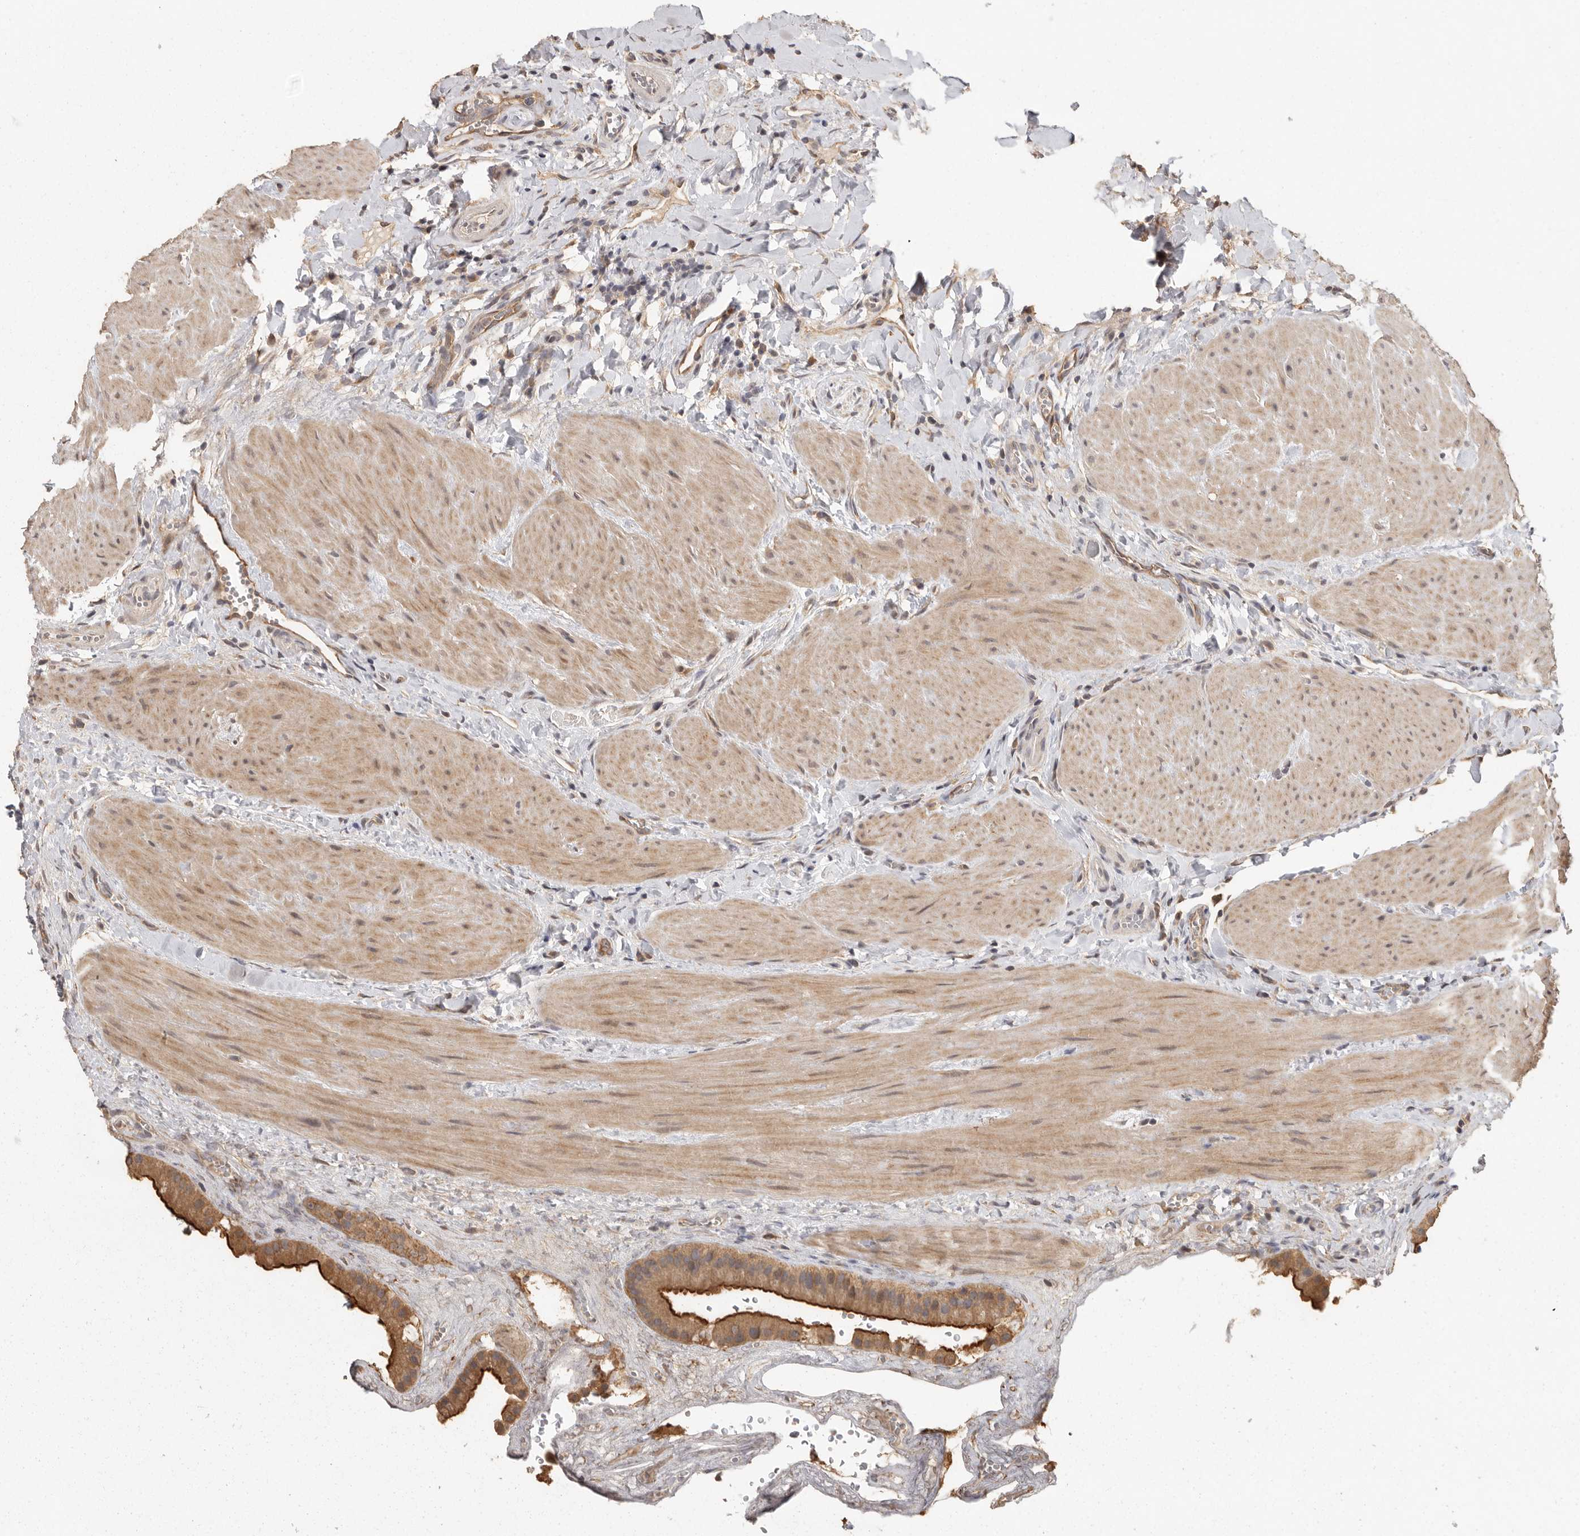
{"staining": {"intensity": "strong", "quantity": ">75%", "location": "cytoplasmic/membranous"}, "tissue": "gallbladder", "cell_type": "Glandular cells", "image_type": "normal", "snomed": [{"axis": "morphology", "description": "Normal tissue, NOS"}, {"axis": "topography", "description": "Gallbladder"}], "caption": "Protein staining of normal gallbladder shows strong cytoplasmic/membranous positivity in approximately >75% of glandular cells.", "gene": "BAIAP2", "patient": {"sex": "male", "age": 55}}